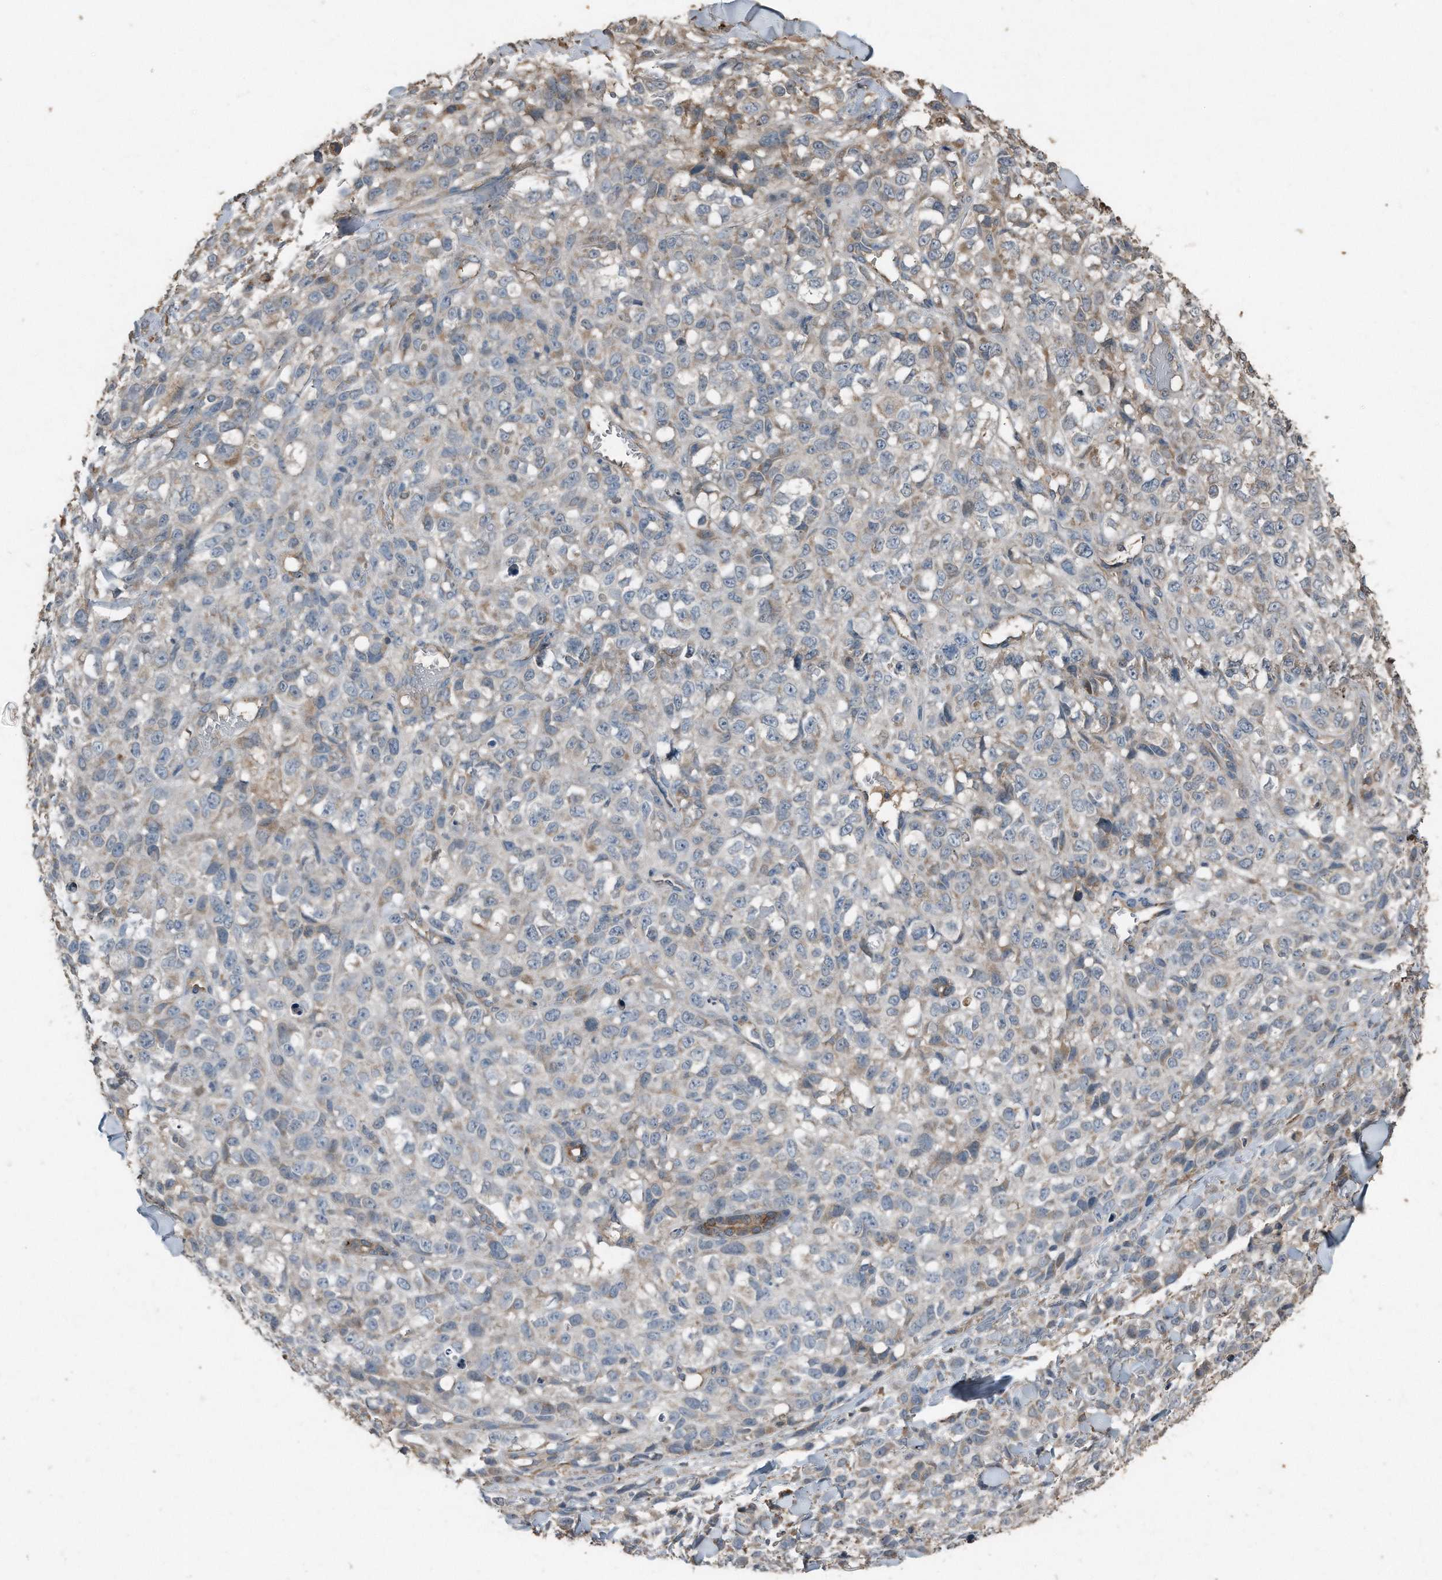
{"staining": {"intensity": "negative", "quantity": "none", "location": "none"}, "tissue": "melanoma", "cell_type": "Tumor cells", "image_type": "cancer", "snomed": [{"axis": "morphology", "description": "Malignant melanoma, Metastatic site"}, {"axis": "topography", "description": "Skin"}], "caption": "Tumor cells show no significant expression in melanoma.", "gene": "C9", "patient": {"sex": "female", "age": 72}}